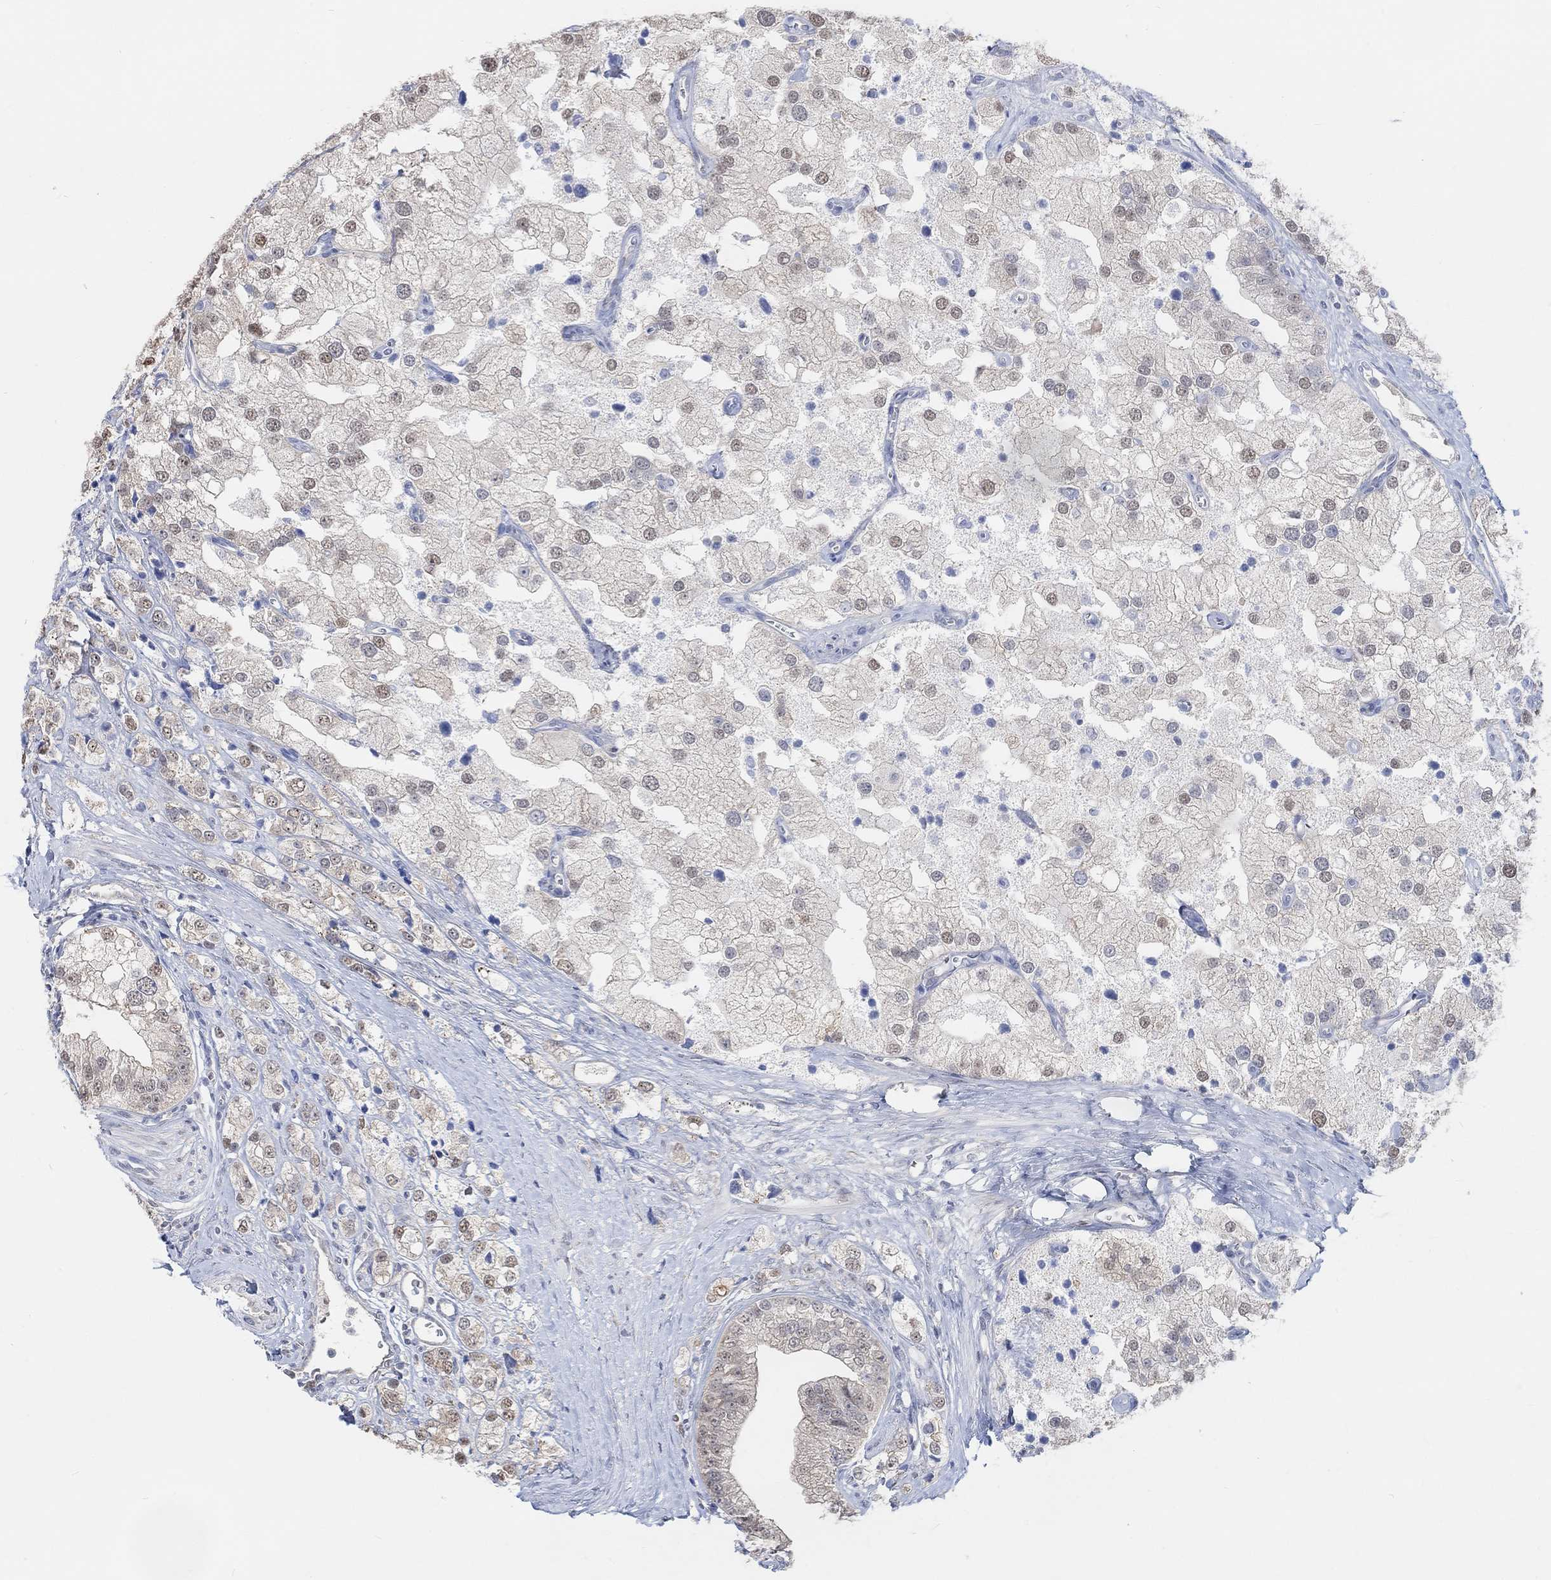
{"staining": {"intensity": "negative", "quantity": "none", "location": "none"}, "tissue": "prostate cancer", "cell_type": "Tumor cells", "image_type": "cancer", "snomed": [{"axis": "morphology", "description": "Adenocarcinoma, NOS"}, {"axis": "topography", "description": "Prostate and seminal vesicle, NOS"}, {"axis": "topography", "description": "Prostate"}], "caption": "Immunohistochemistry (IHC) photomicrograph of neoplastic tissue: human adenocarcinoma (prostate) stained with DAB reveals no significant protein positivity in tumor cells. (Stains: DAB IHC with hematoxylin counter stain, Microscopy: brightfield microscopy at high magnification).", "gene": "MUC1", "patient": {"sex": "male", "age": 79}}